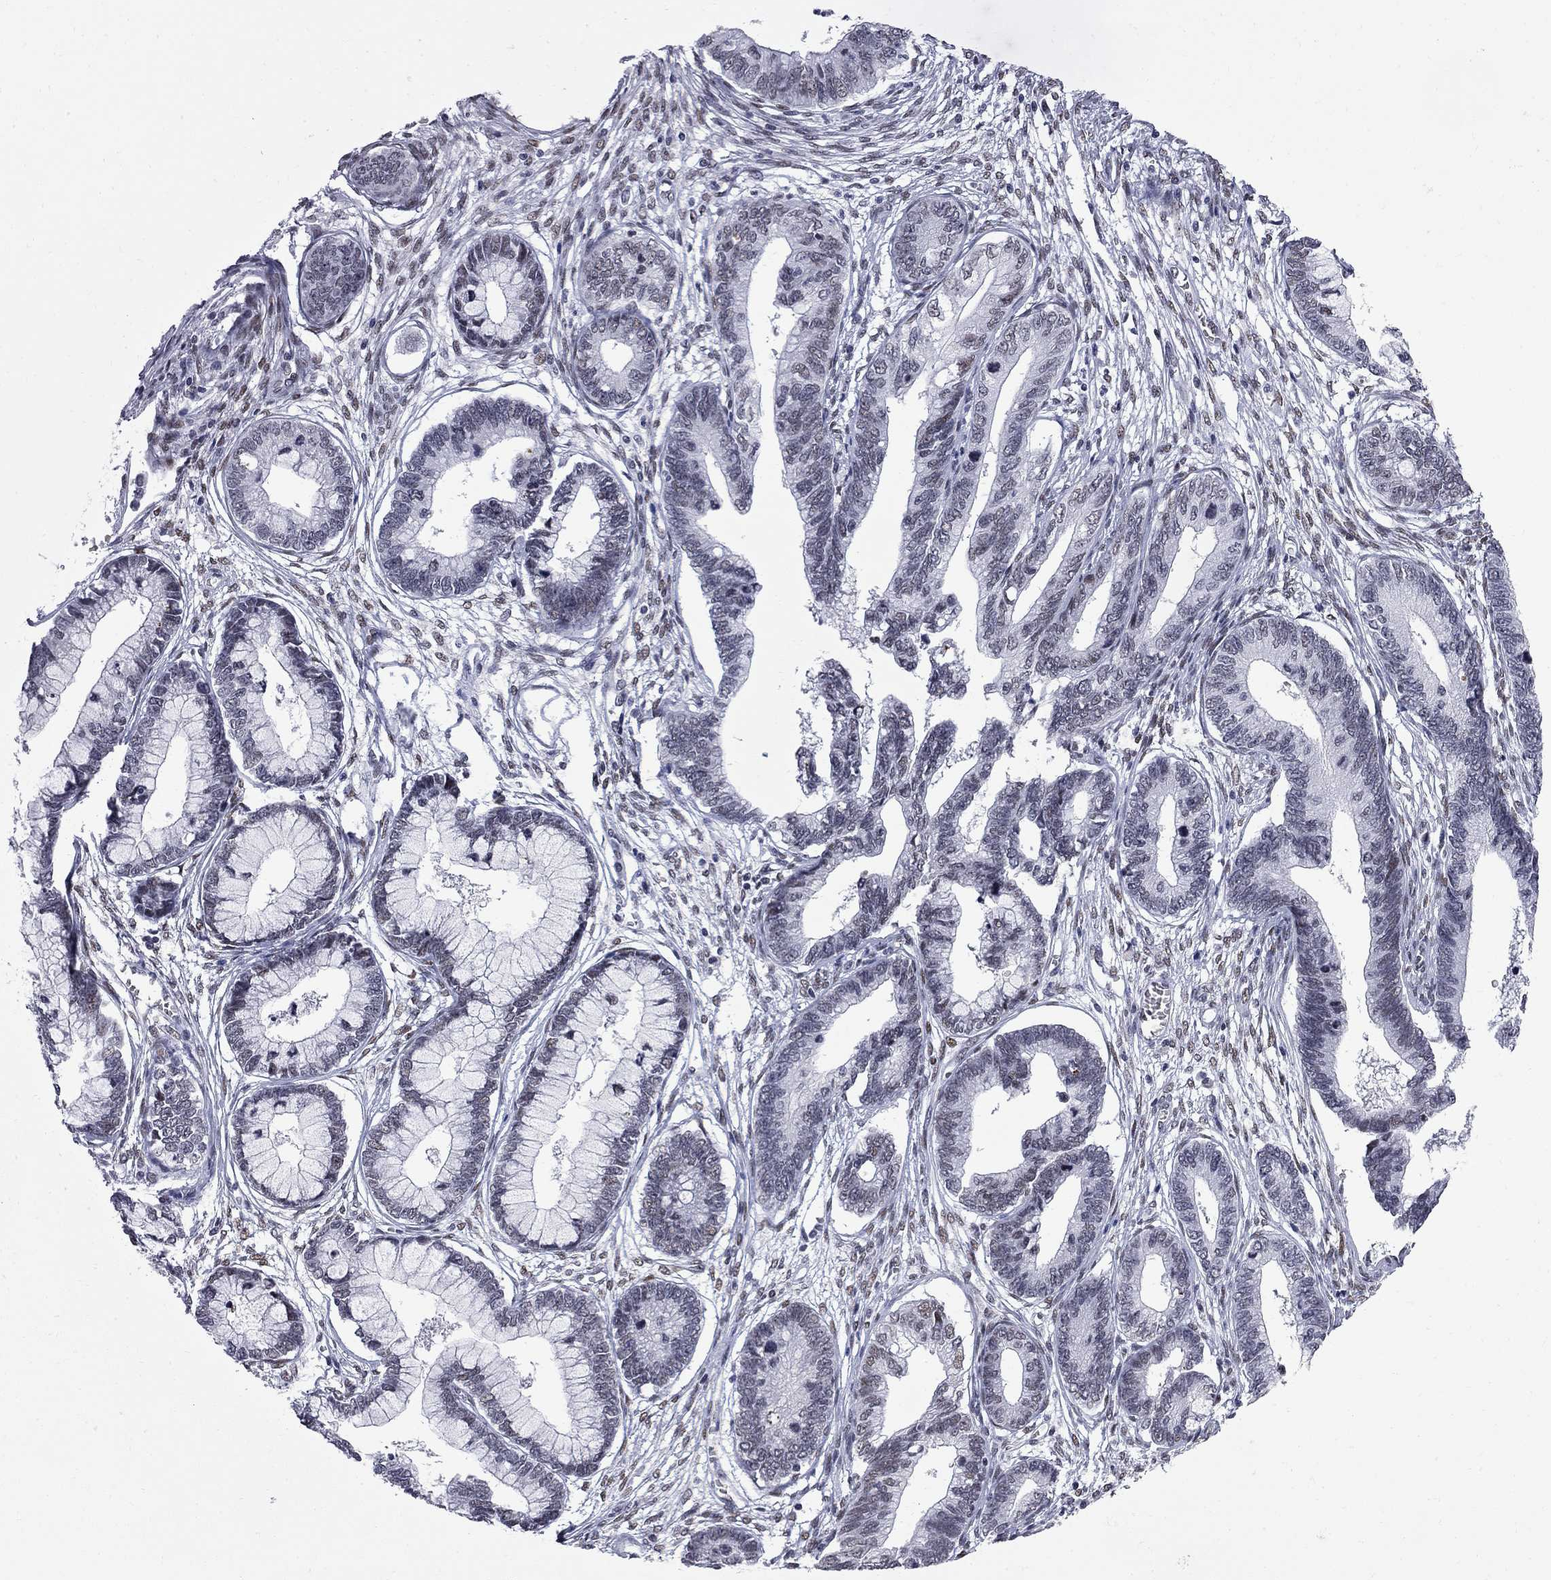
{"staining": {"intensity": "weak", "quantity": "<25%", "location": "nuclear"}, "tissue": "cervical cancer", "cell_type": "Tumor cells", "image_type": "cancer", "snomed": [{"axis": "morphology", "description": "Adenocarcinoma, NOS"}, {"axis": "topography", "description": "Cervix"}], "caption": "Immunohistochemistry (IHC) histopathology image of cervical cancer stained for a protein (brown), which displays no staining in tumor cells.", "gene": "ZBTB47", "patient": {"sex": "female", "age": 44}}